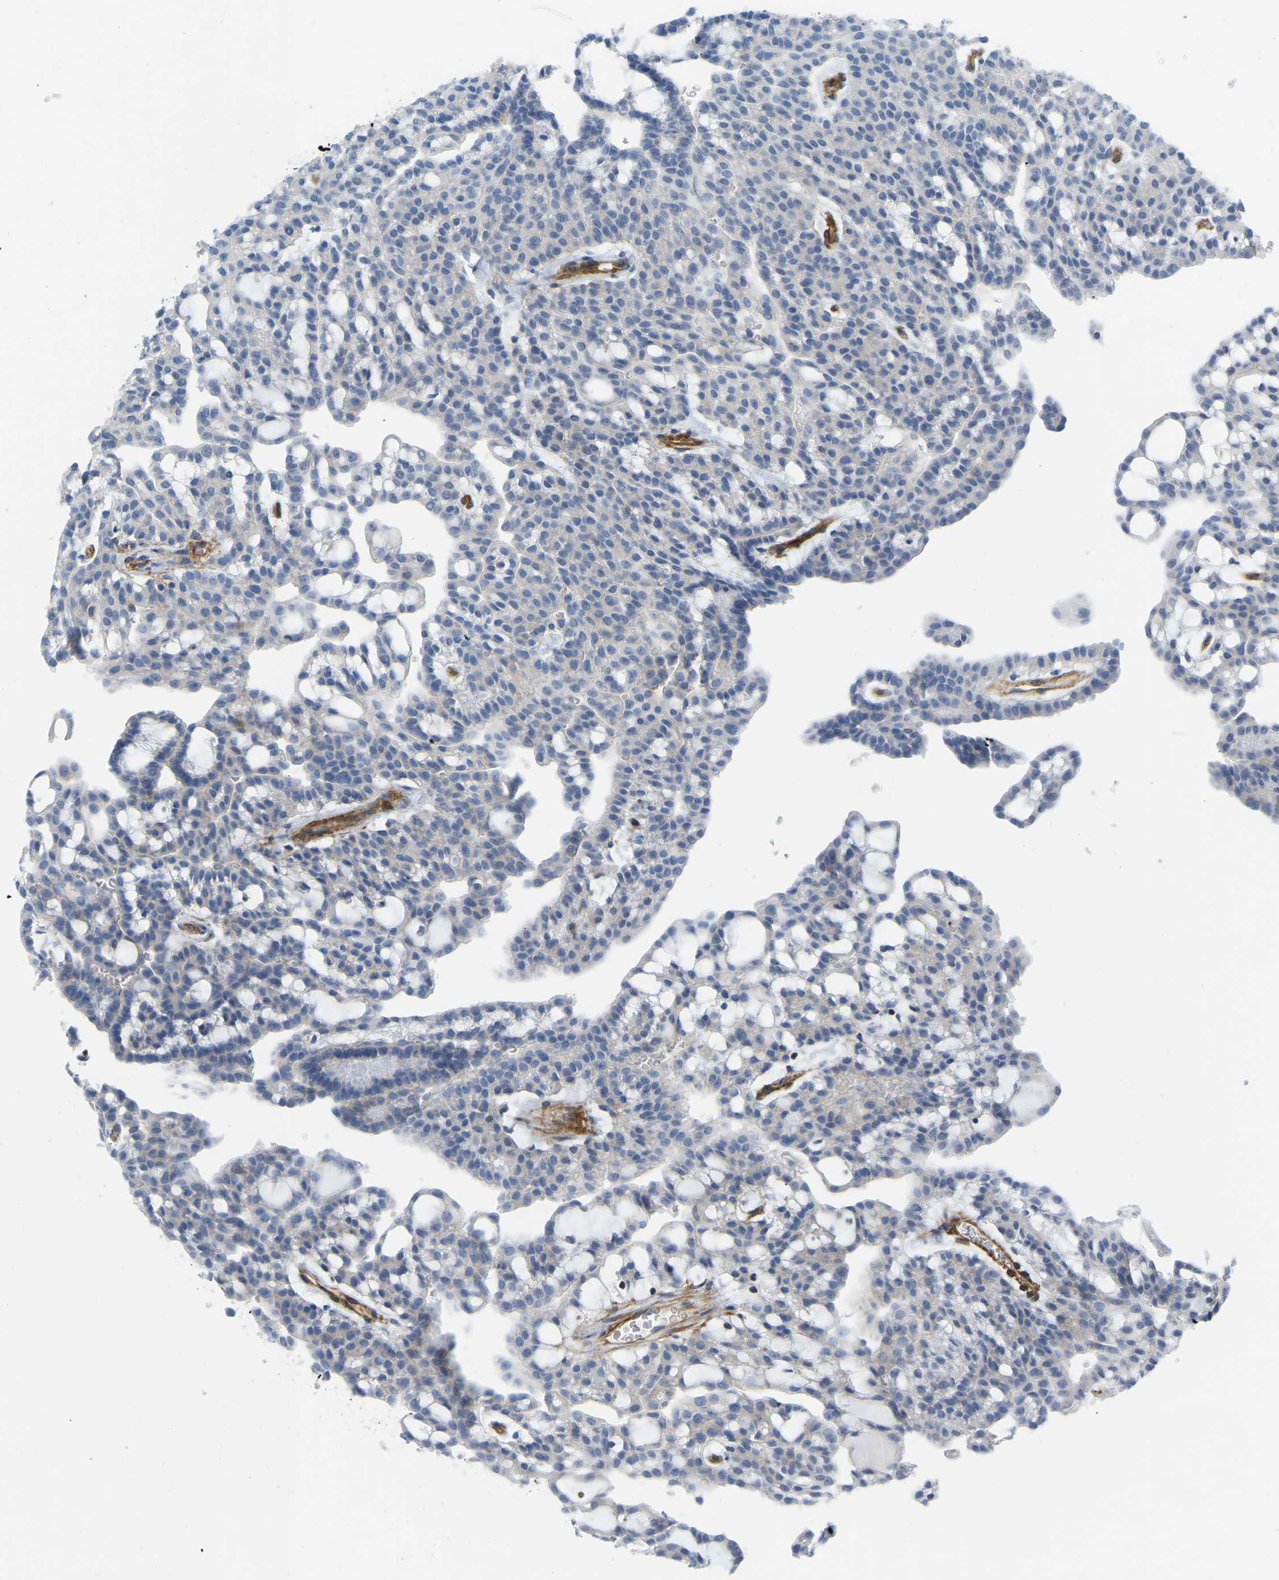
{"staining": {"intensity": "negative", "quantity": "none", "location": "none"}, "tissue": "renal cancer", "cell_type": "Tumor cells", "image_type": "cancer", "snomed": [{"axis": "morphology", "description": "Adenocarcinoma, NOS"}, {"axis": "topography", "description": "Kidney"}], "caption": "The image reveals no staining of tumor cells in adenocarcinoma (renal).", "gene": "MYL3", "patient": {"sex": "male", "age": 63}}